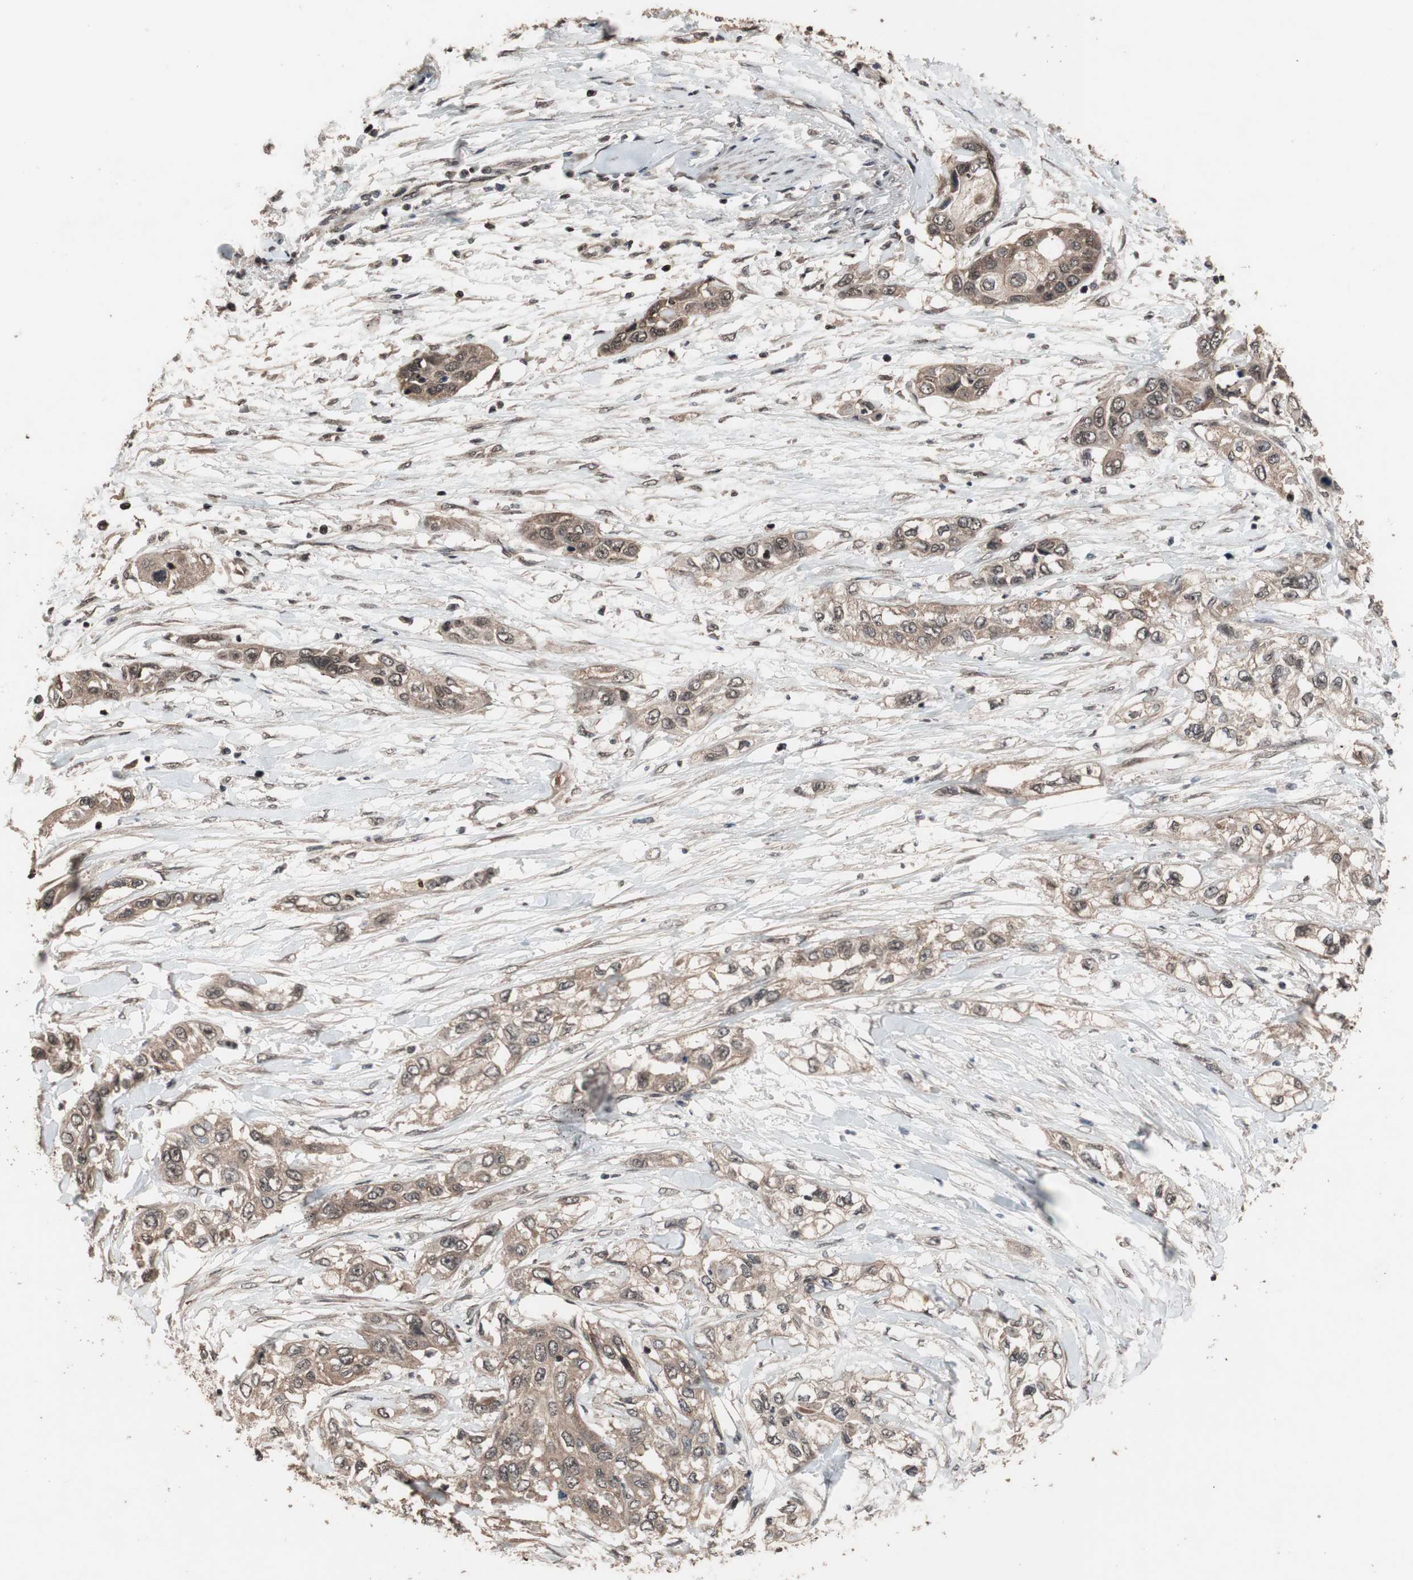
{"staining": {"intensity": "moderate", "quantity": ">75%", "location": "cytoplasmic/membranous"}, "tissue": "pancreatic cancer", "cell_type": "Tumor cells", "image_type": "cancer", "snomed": [{"axis": "morphology", "description": "Adenocarcinoma, NOS"}, {"axis": "topography", "description": "Pancreas"}], "caption": "This is an image of IHC staining of pancreatic adenocarcinoma, which shows moderate positivity in the cytoplasmic/membranous of tumor cells.", "gene": "KANSL1", "patient": {"sex": "female", "age": 70}}